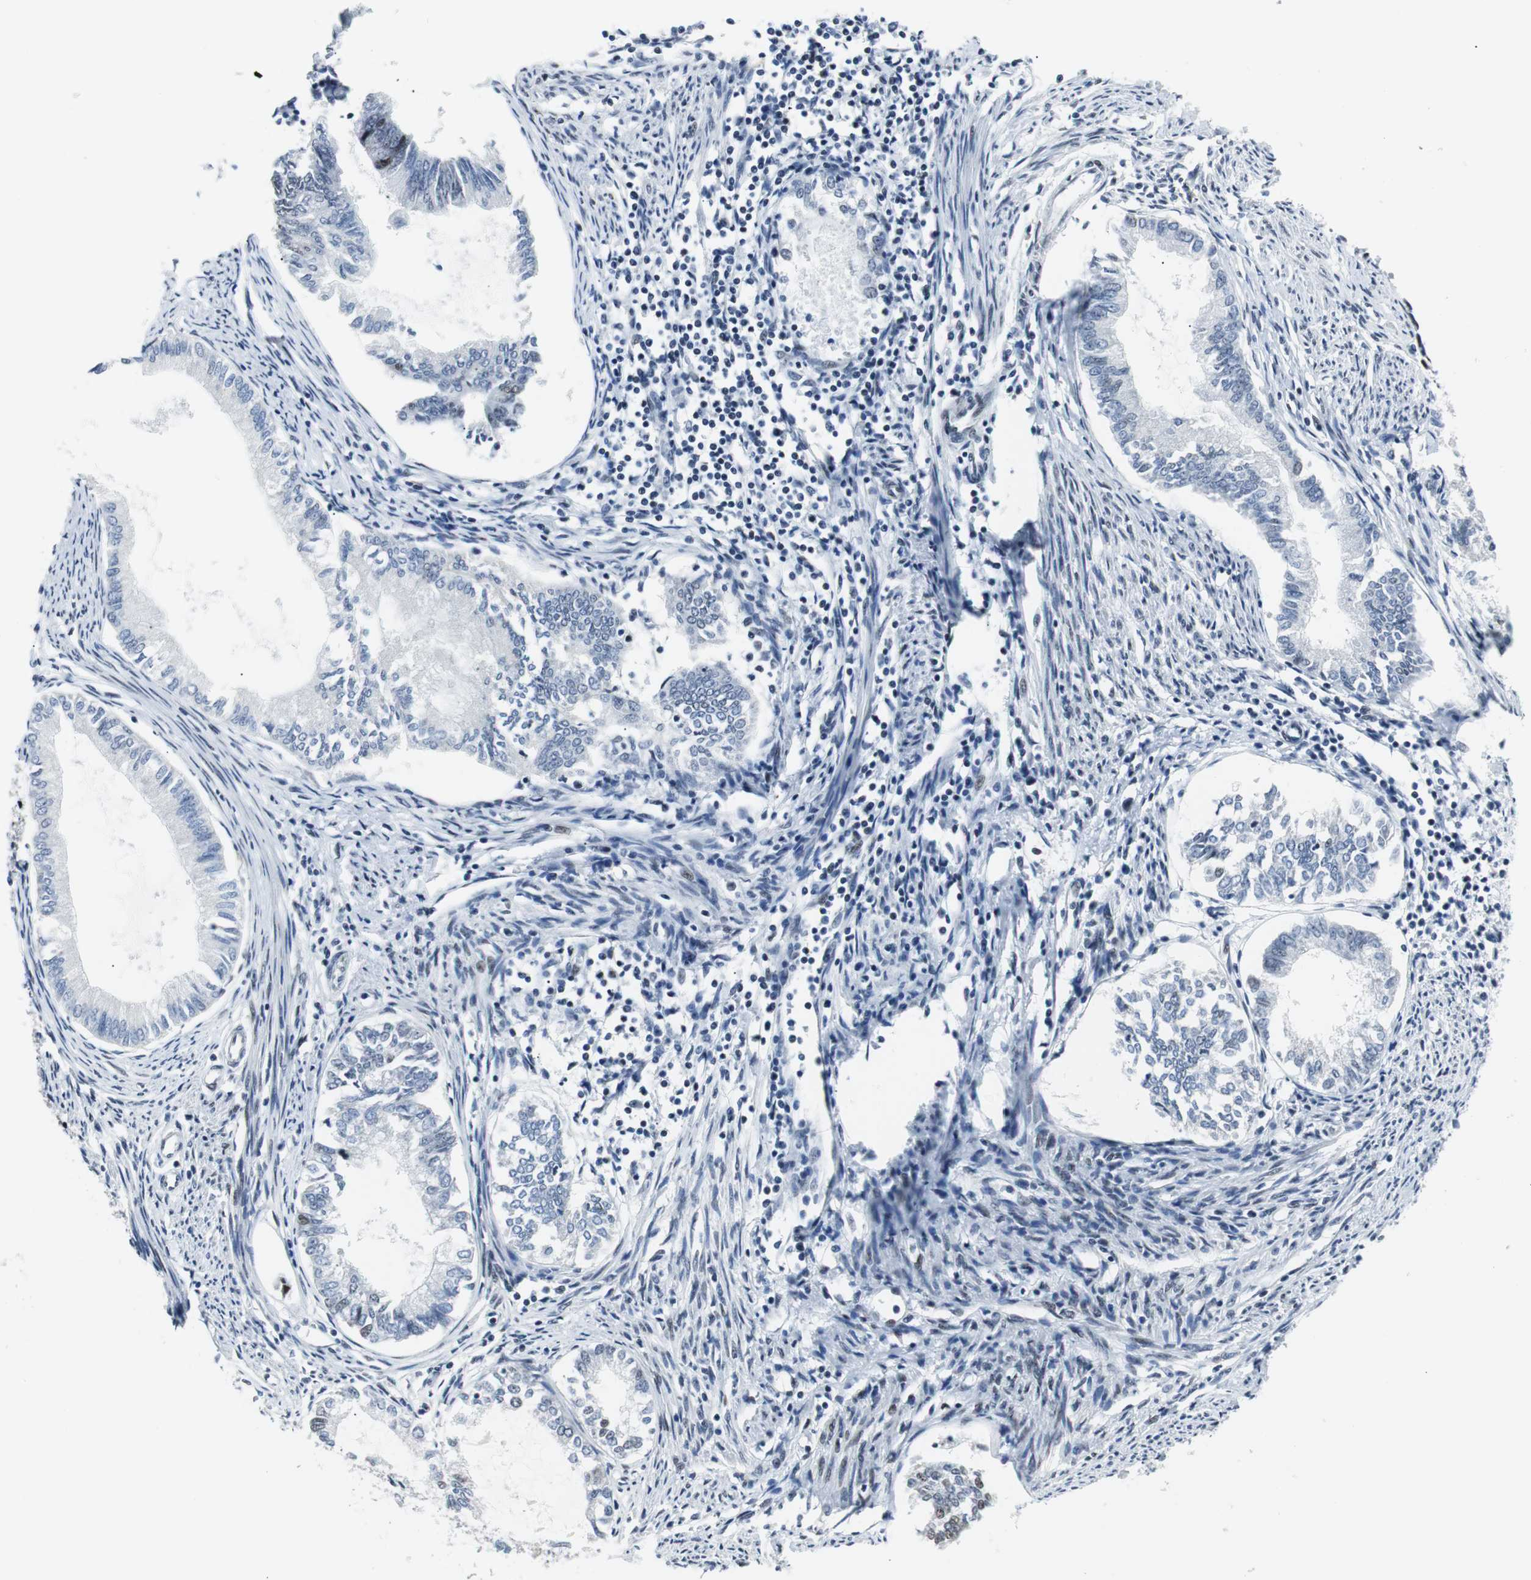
{"staining": {"intensity": "weak", "quantity": "<25%", "location": "nuclear"}, "tissue": "endometrial cancer", "cell_type": "Tumor cells", "image_type": "cancer", "snomed": [{"axis": "morphology", "description": "Adenocarcinoma, NOS"}, {"axis": "topography", "description": "Endometrium"}], "caption": "Protein analysis of endometrial cancer shows no significant staining in tumor cells.", "gene": "MTA1", "patient": {"sex": "female", "age": 86}}